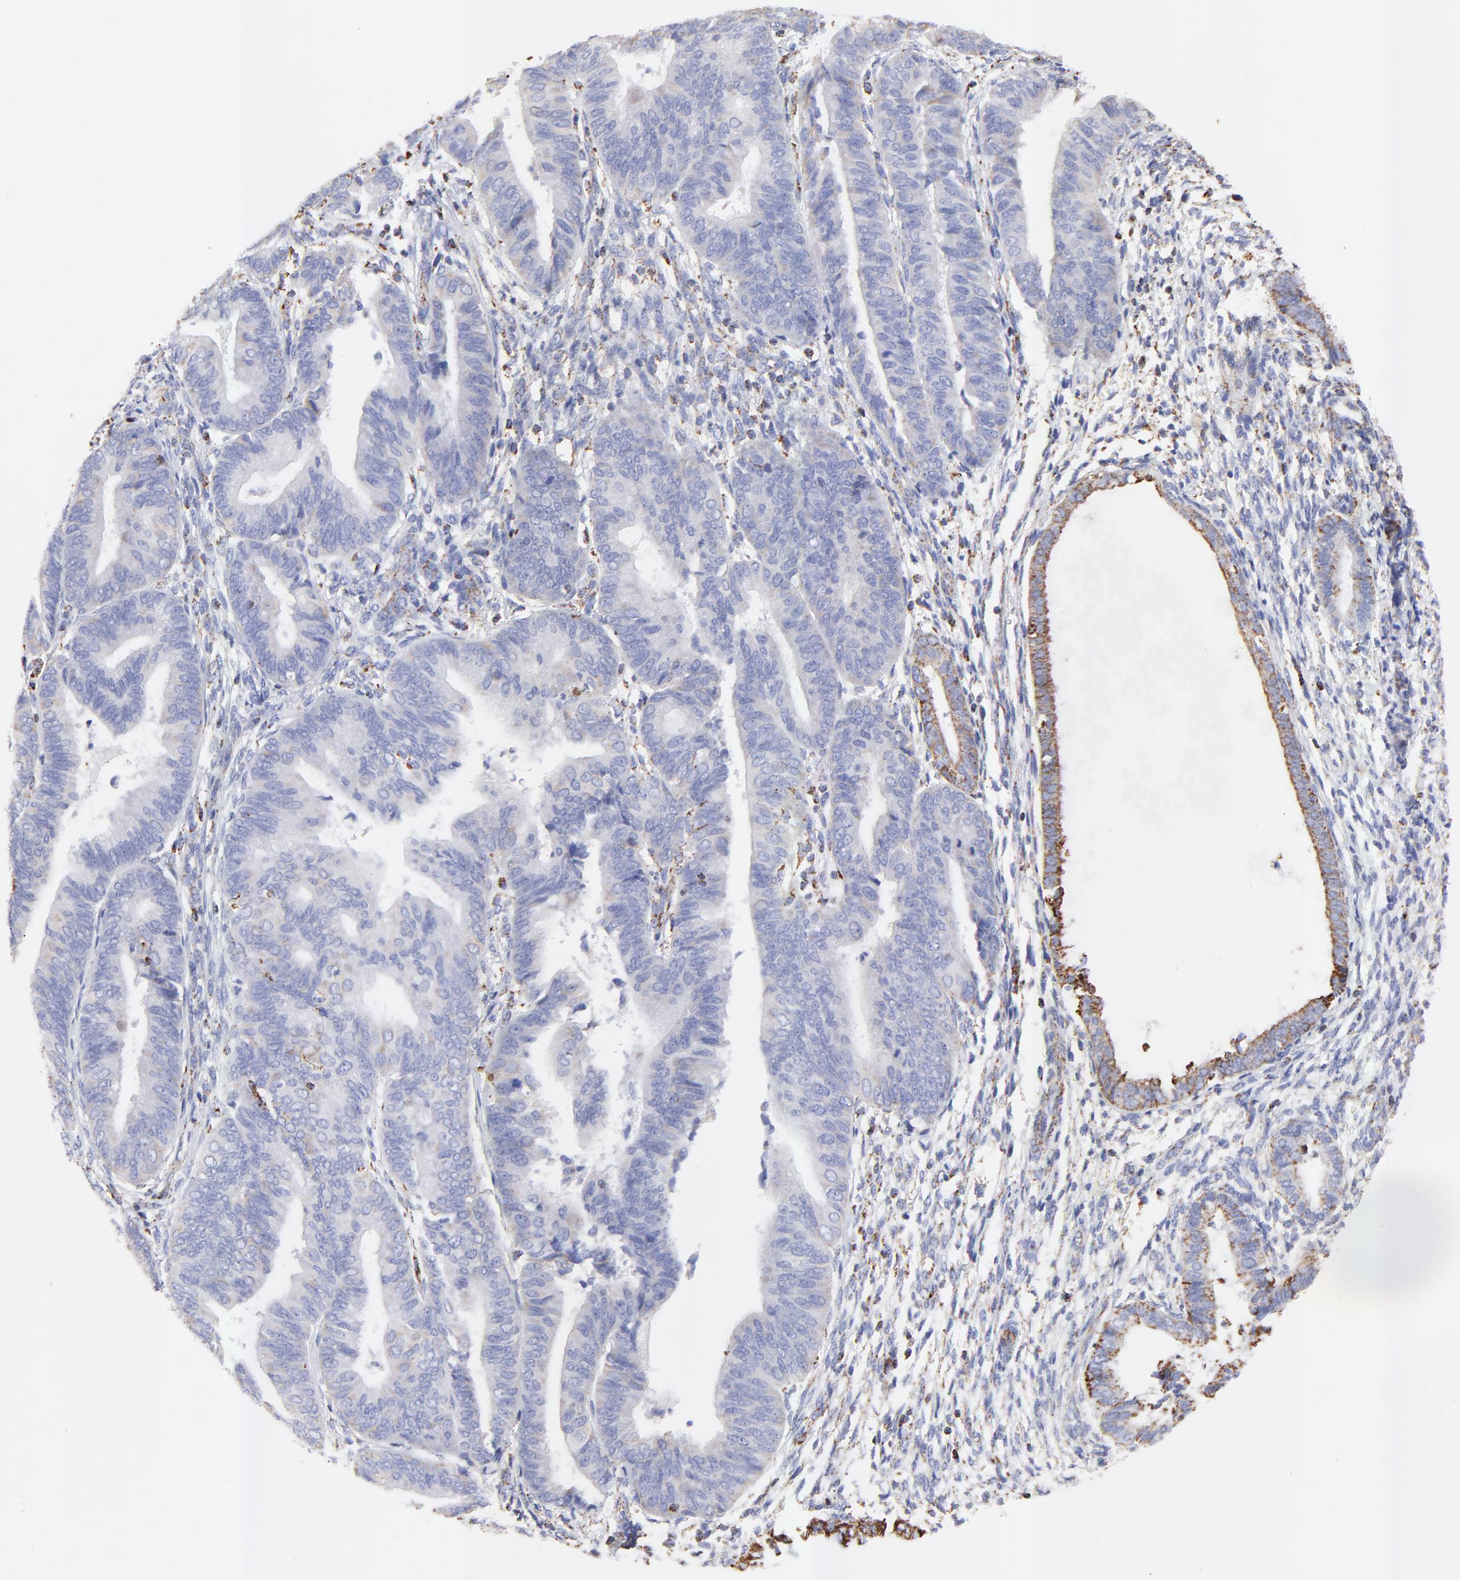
{"staining": {"intensity": "weak", "quantity": "<25%", "location": "cytoplasmic/membranous"}, "tissue": "endometrial cancer", "cell_type": "Tumor cells", "image_type": "cancer", "snomed": [{"axis": "morphology", "description": "Adenocarcinoma, NOS"}, {"axis": "topography", "description": "Endometrium"}], "caption": "This histopathology image is of endometrial cancer (adenocarcinoma) stained with immunohistochemistry (IHC) to label a protein in brown with the nuclei are counter-stained blue. There is no staining in tumor cells. Brightfield microscopy of immunohistochemistry stained with DAB (3,3'-diaminobenzidine) (brown) and hematoxylin (blue), captured at high magnification.", "gene": "COX4I1", "patient": {"sex": "female", "age": 63}}